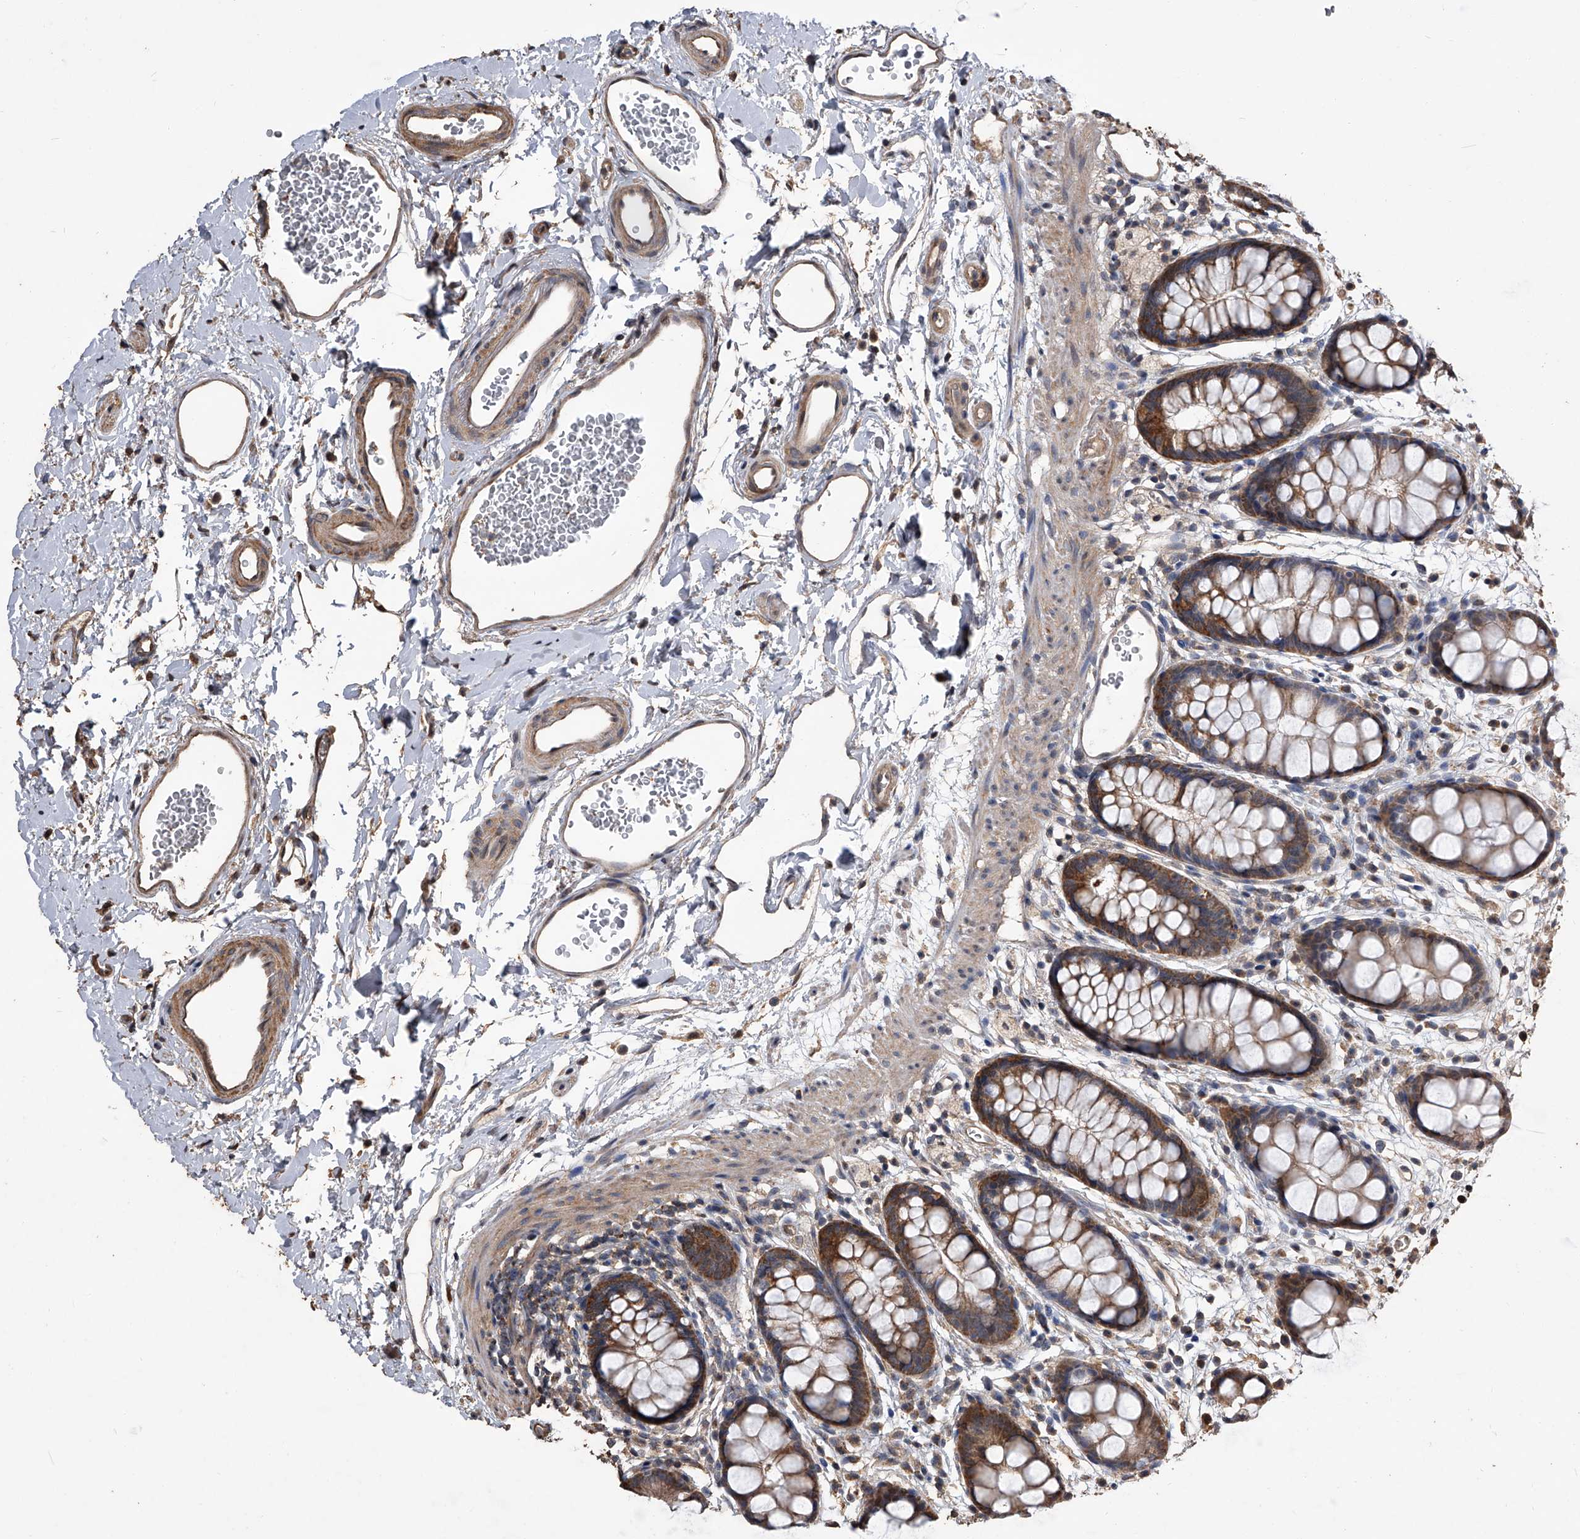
{"staining": {"intensity": "moderate", "quantity": ">75%", "location": "cytoplasmic/membranous"}, "tissue": "rectum", "cell_type": "Glandular cells", "image_type": "normal", "snomed": [{"axis": "morphology", "description": "Normal tissue, NOS"}, {"axis": "topography", "description": "Rectum"}], "caption": "This histopathology image exhibits benign rectum stained with IHC to label a protein in brown. The cytoplasmic/membranous of glandular cells show moderate positivity for the protein. Nuclei are counter-stained blue.", "gene": "LTV1", "patient": {"sex": "female", "age": 65}}